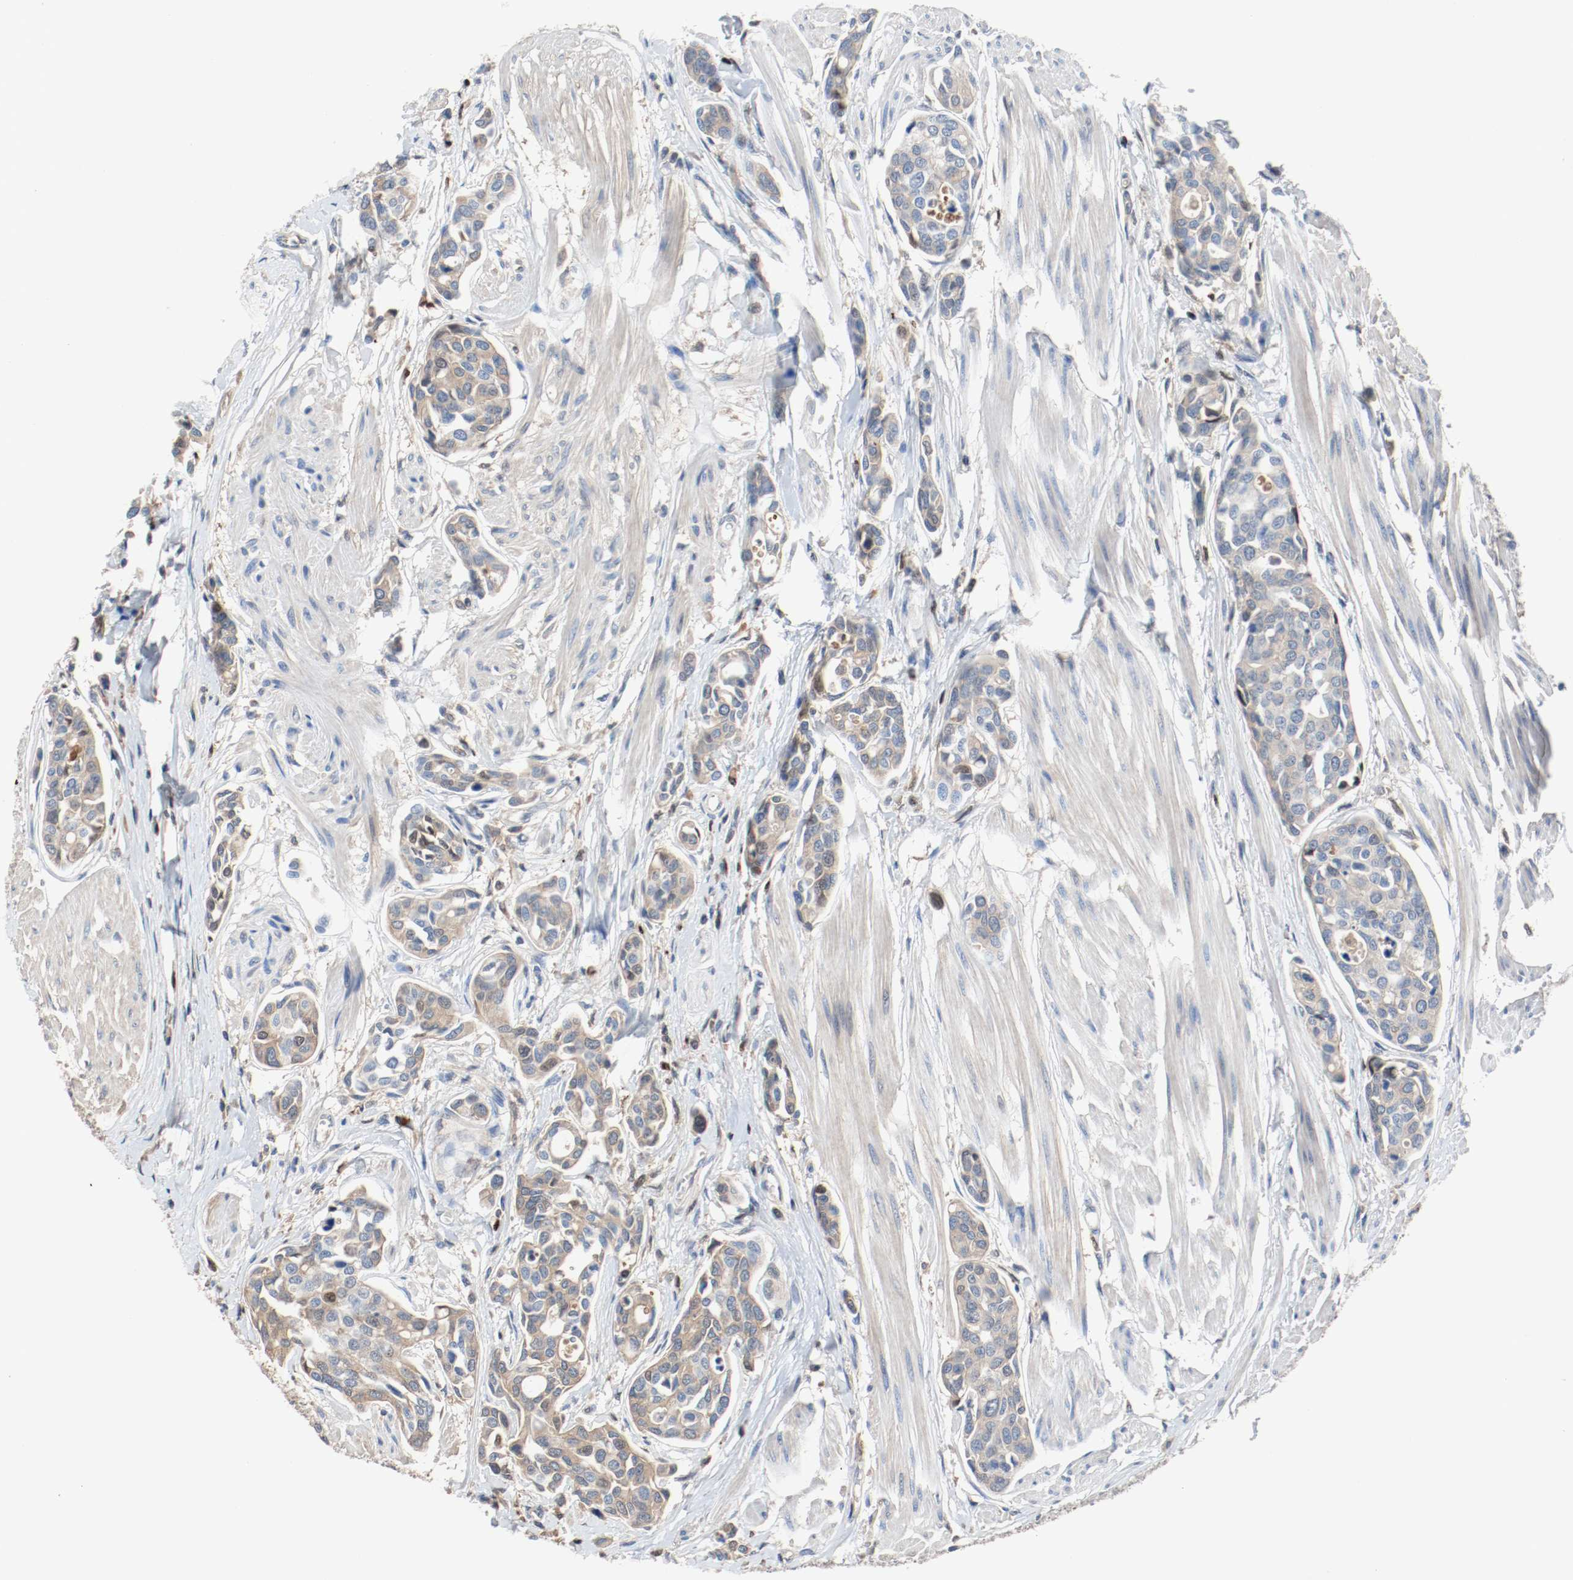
{"staining": {"intensity": "weak", "quantity": "25%-75%", "location": "cytoplasmic/membranous"}, "tissue": "urothelial cancer", "cell_type": "Tumor cells", "image_type": "cancer", "snomed": [{"axis": "morphology", "description": "Urothelial carcinoma, High grade"}, {"axis": "topography", "description": "Urinary bladder"}], "caption": "About 25%-75% of tumor cells in human high-grade urothelial carcinoma display weak cytoplasmic/membranous protein expression as visualized by brown immunohistochemical staining.", "gene": "BLK", "patient": {"sex": "male", "age": 78}}